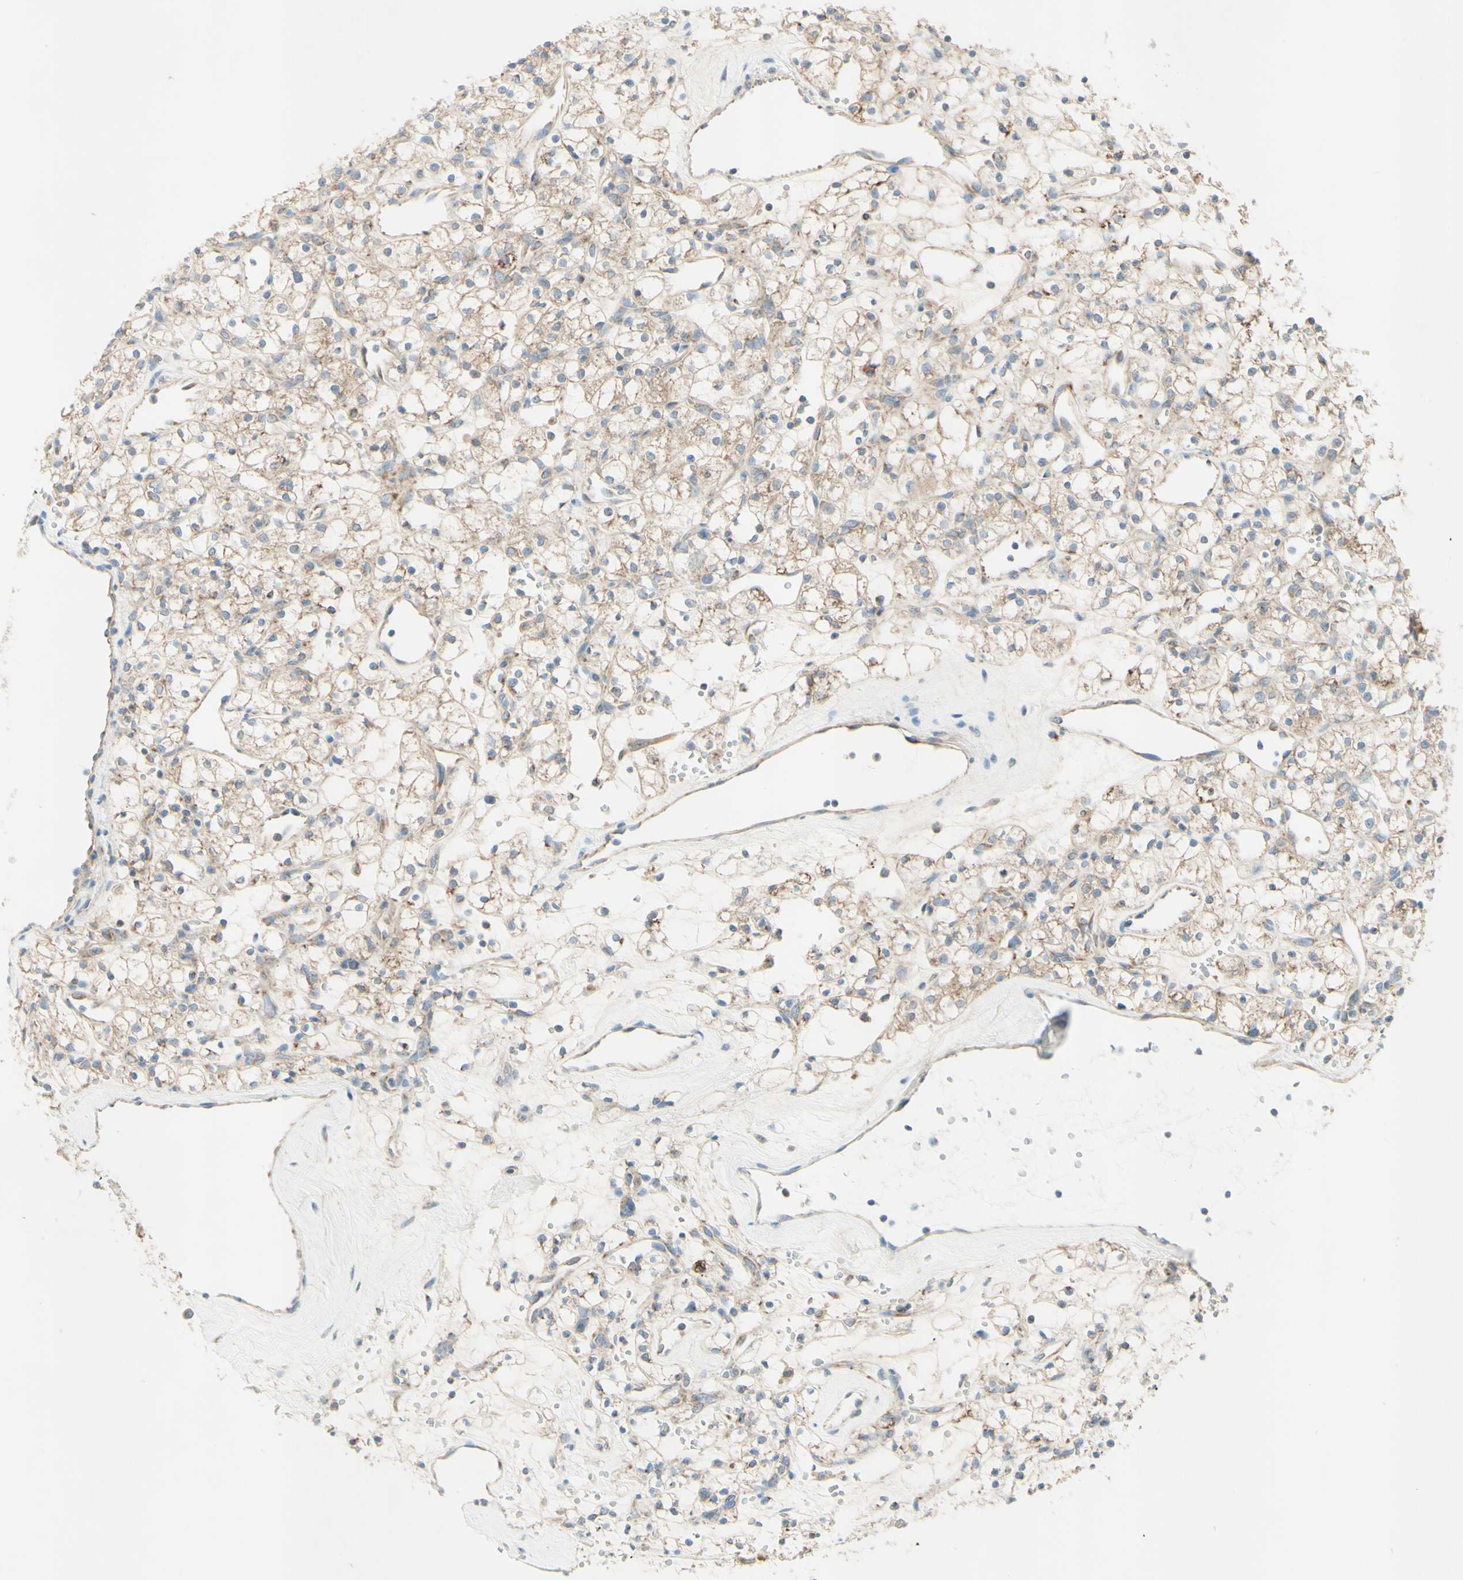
{"staining": {"intensity": "weak", "quantity": "25%-75%", "location": "cytoplasmic/membranous"}, "tissue": "renal cancer", "cell_type": "Tumor cells", "image_type": "cancer", "snomed": [{"axis": "morphology", "description": "Adenocarcinoma, NOS"}, {"axis": "topography", "description": "Kidney"}], "caption": "Protein staining of renal cancer (adenocarcinoma) tissue displays weak cytoplasmic/membranous positivity in about 25%-75% of tumor cells.", "gene": "ARMC10", "patient": {"sex": "female", "age": 60}}